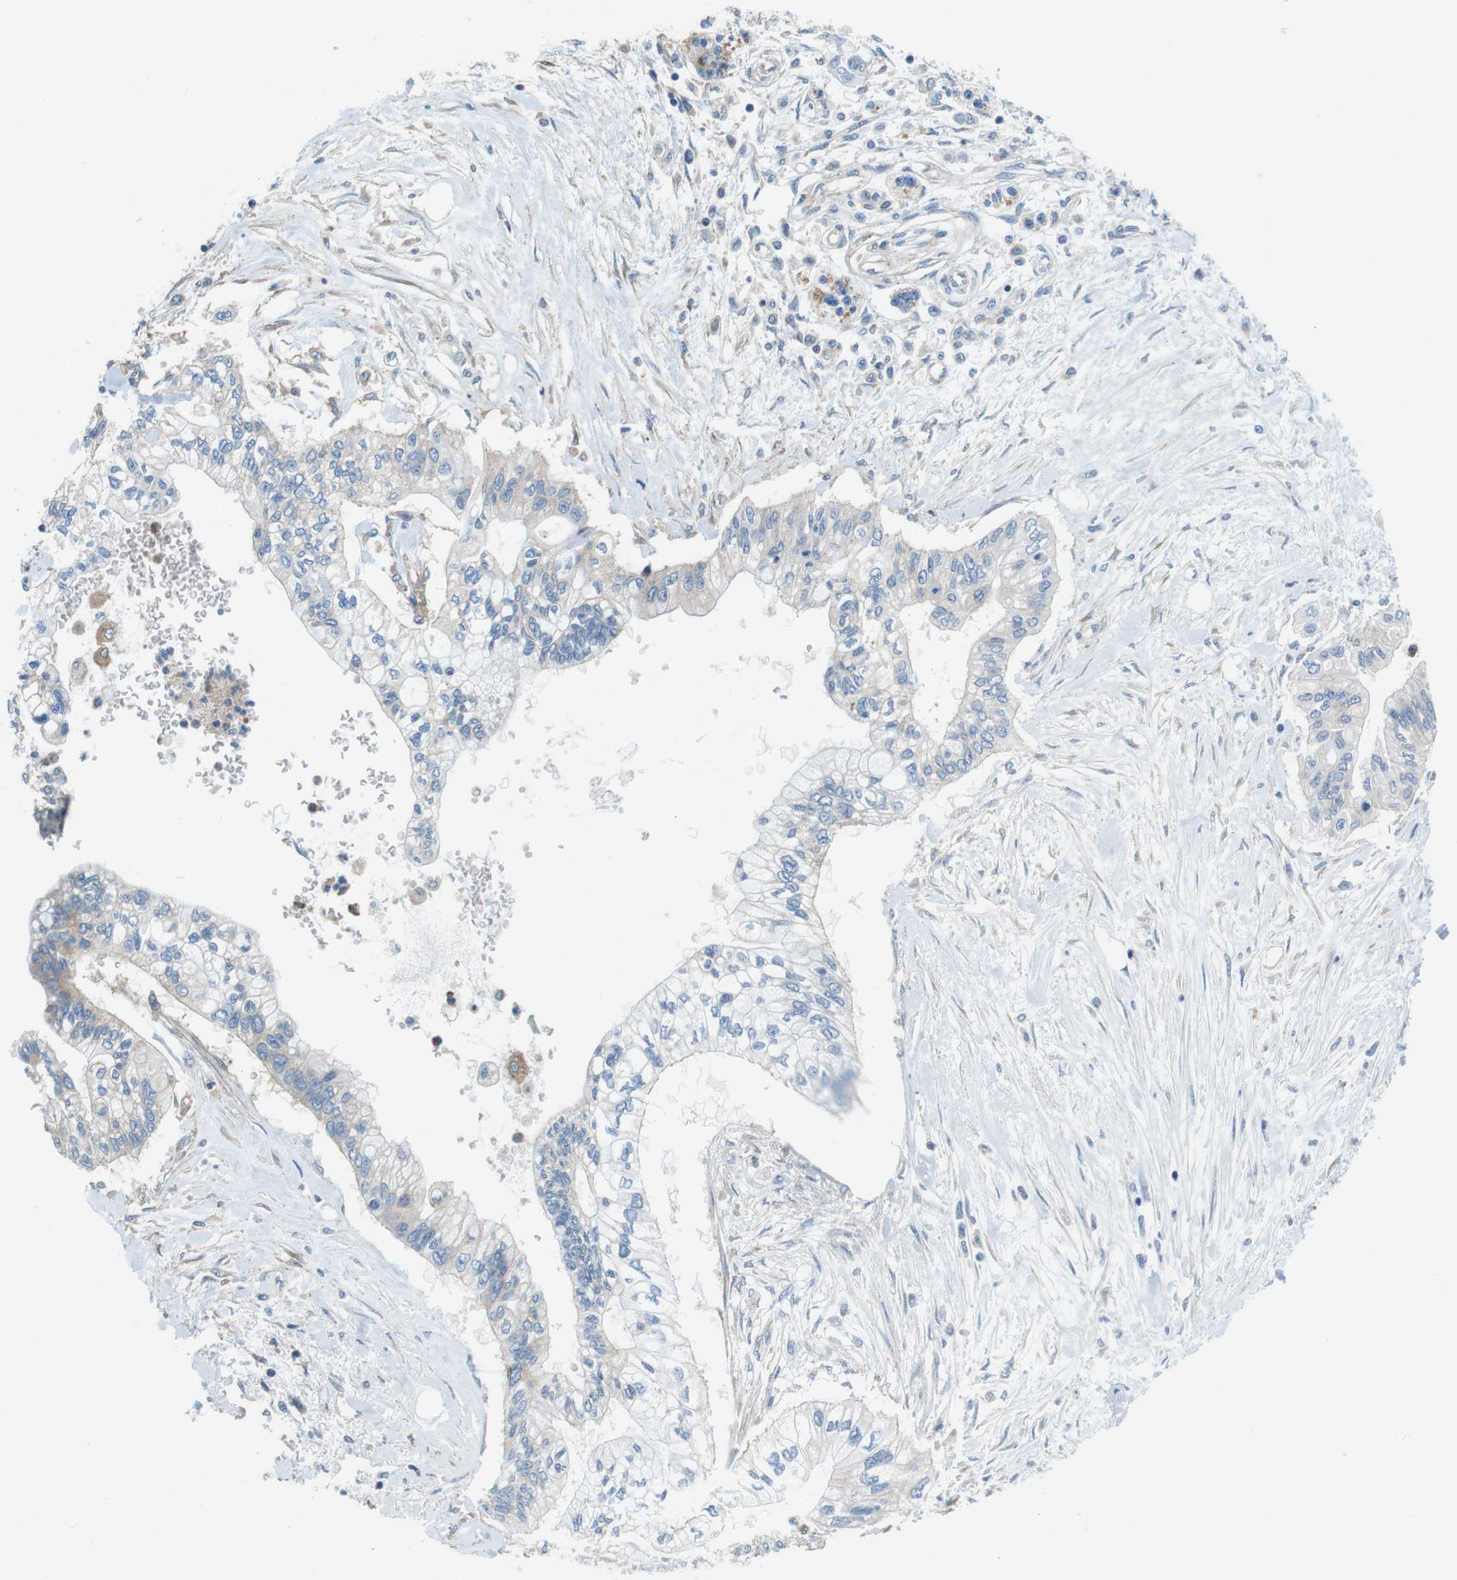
{"staining": {"intensity": "negative", "quantity": "none", "location": "none"}, "tissue": "pancreatic cancer", "cell_type": "Tumor cells", "image_type": "cancer", "snomed": [{"axis": "morphology", "description": "Adenocarcinoma, NOS"}, {"axis": "topography", "description": "Pancreas"}], "caption": "A high-resolution image shows immunohistochemistry (IHC) staining of adenocarcinoma (pancreatic), which demonstrates no significant expression in tumor cells.", "gene": "DENND4C", "patient": {"sex": "female", "age": 77}}